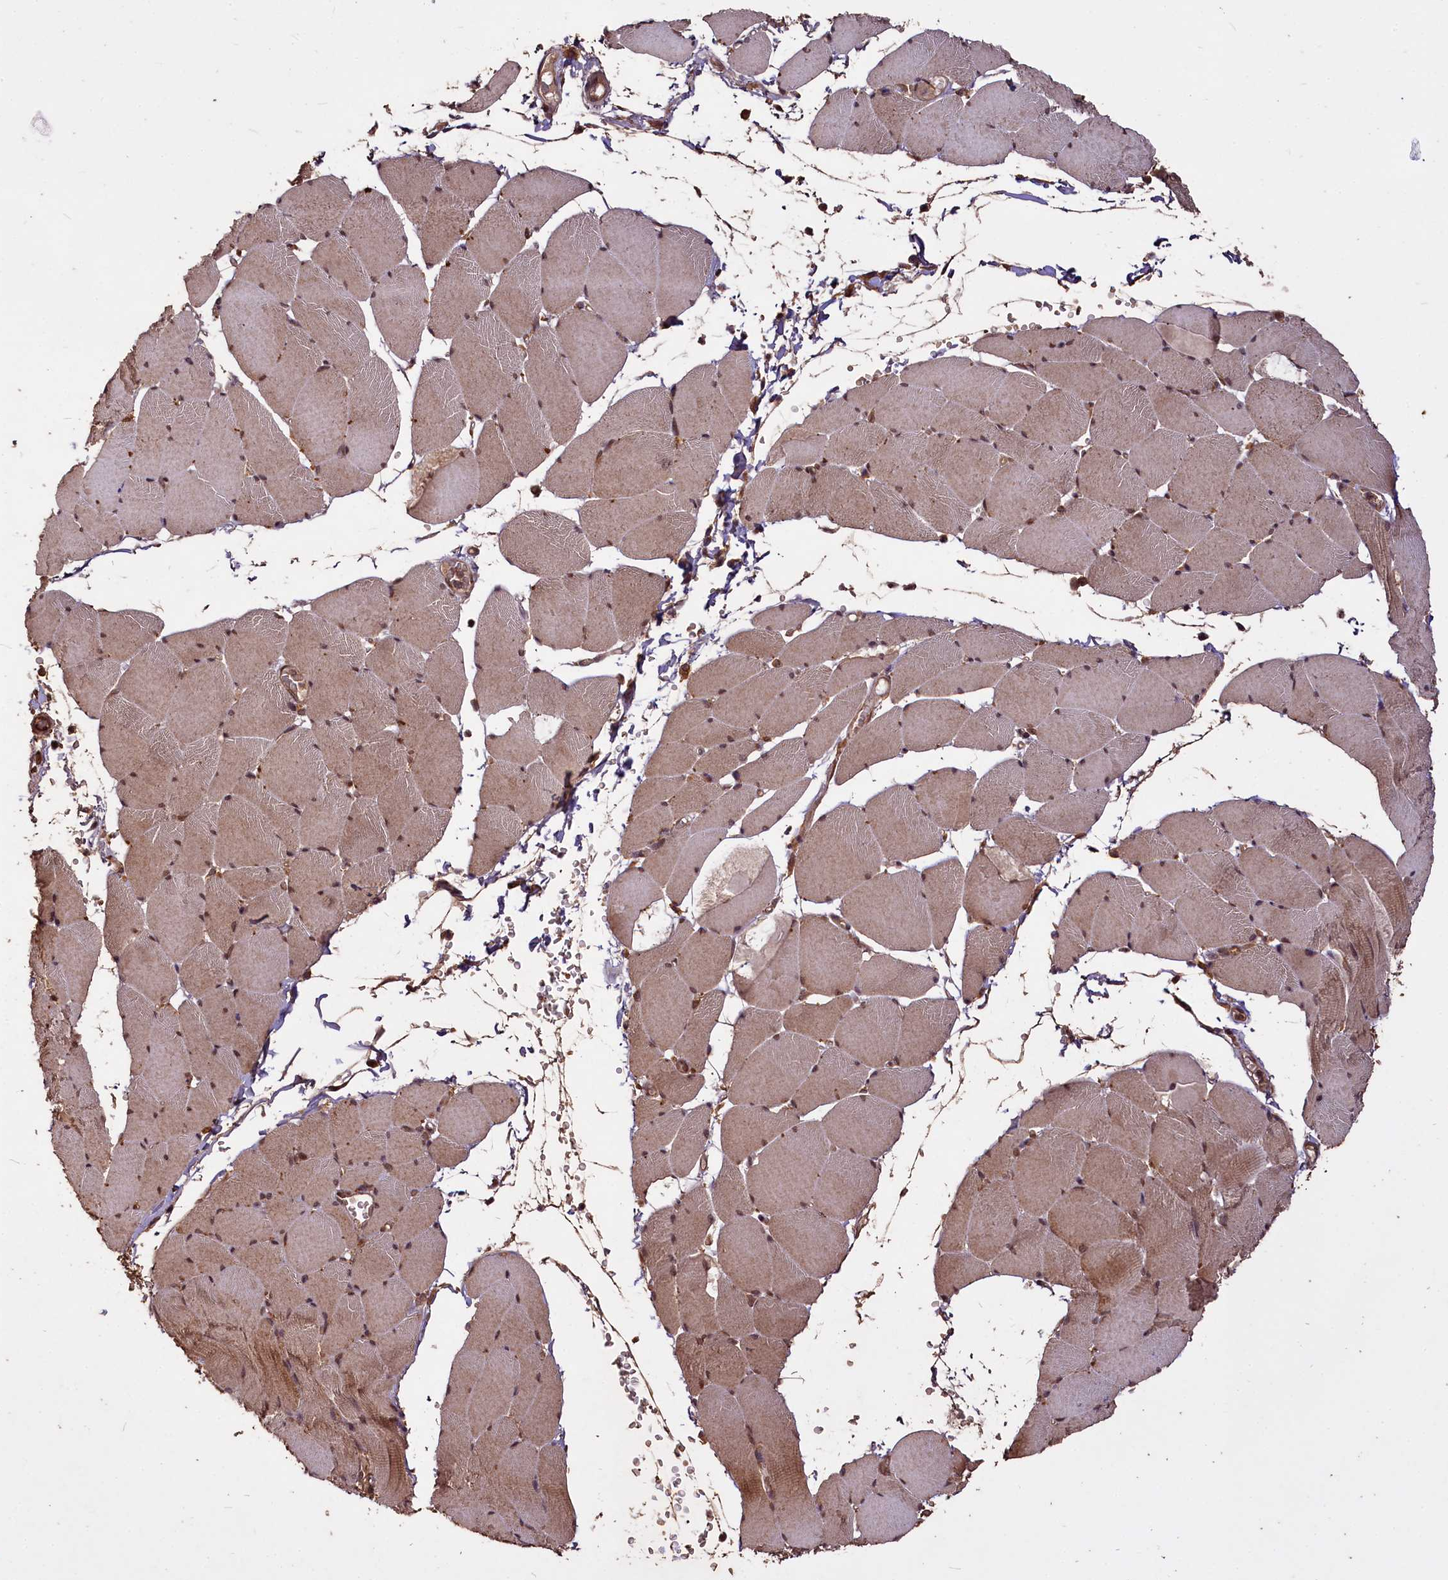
{"staining": {"intensity": "moderate", "quantity": ">75%", "location": "cytoplasmic/membranous,nuclear"}, "tissue": "skeletal muscle", "cell_type": "Myocytes", "image_type": "normal", "snomed": [{"axis": "morphology", "description": "Normal tissue, NOS"}, {"axis": "topography", "description": "Skeletal muscle"}, {"axis": "topography", "description": "Head-Neck"}], "caption": "Immunohistochemistry (IHC) of normal human skeletal muscle shows medium levels of moderate cytoplasmic/membranous,nuclear expression in approximately >75% of myocytes.", "gene": "VPS51", "patient": {"sex": "male", "age": 66}}